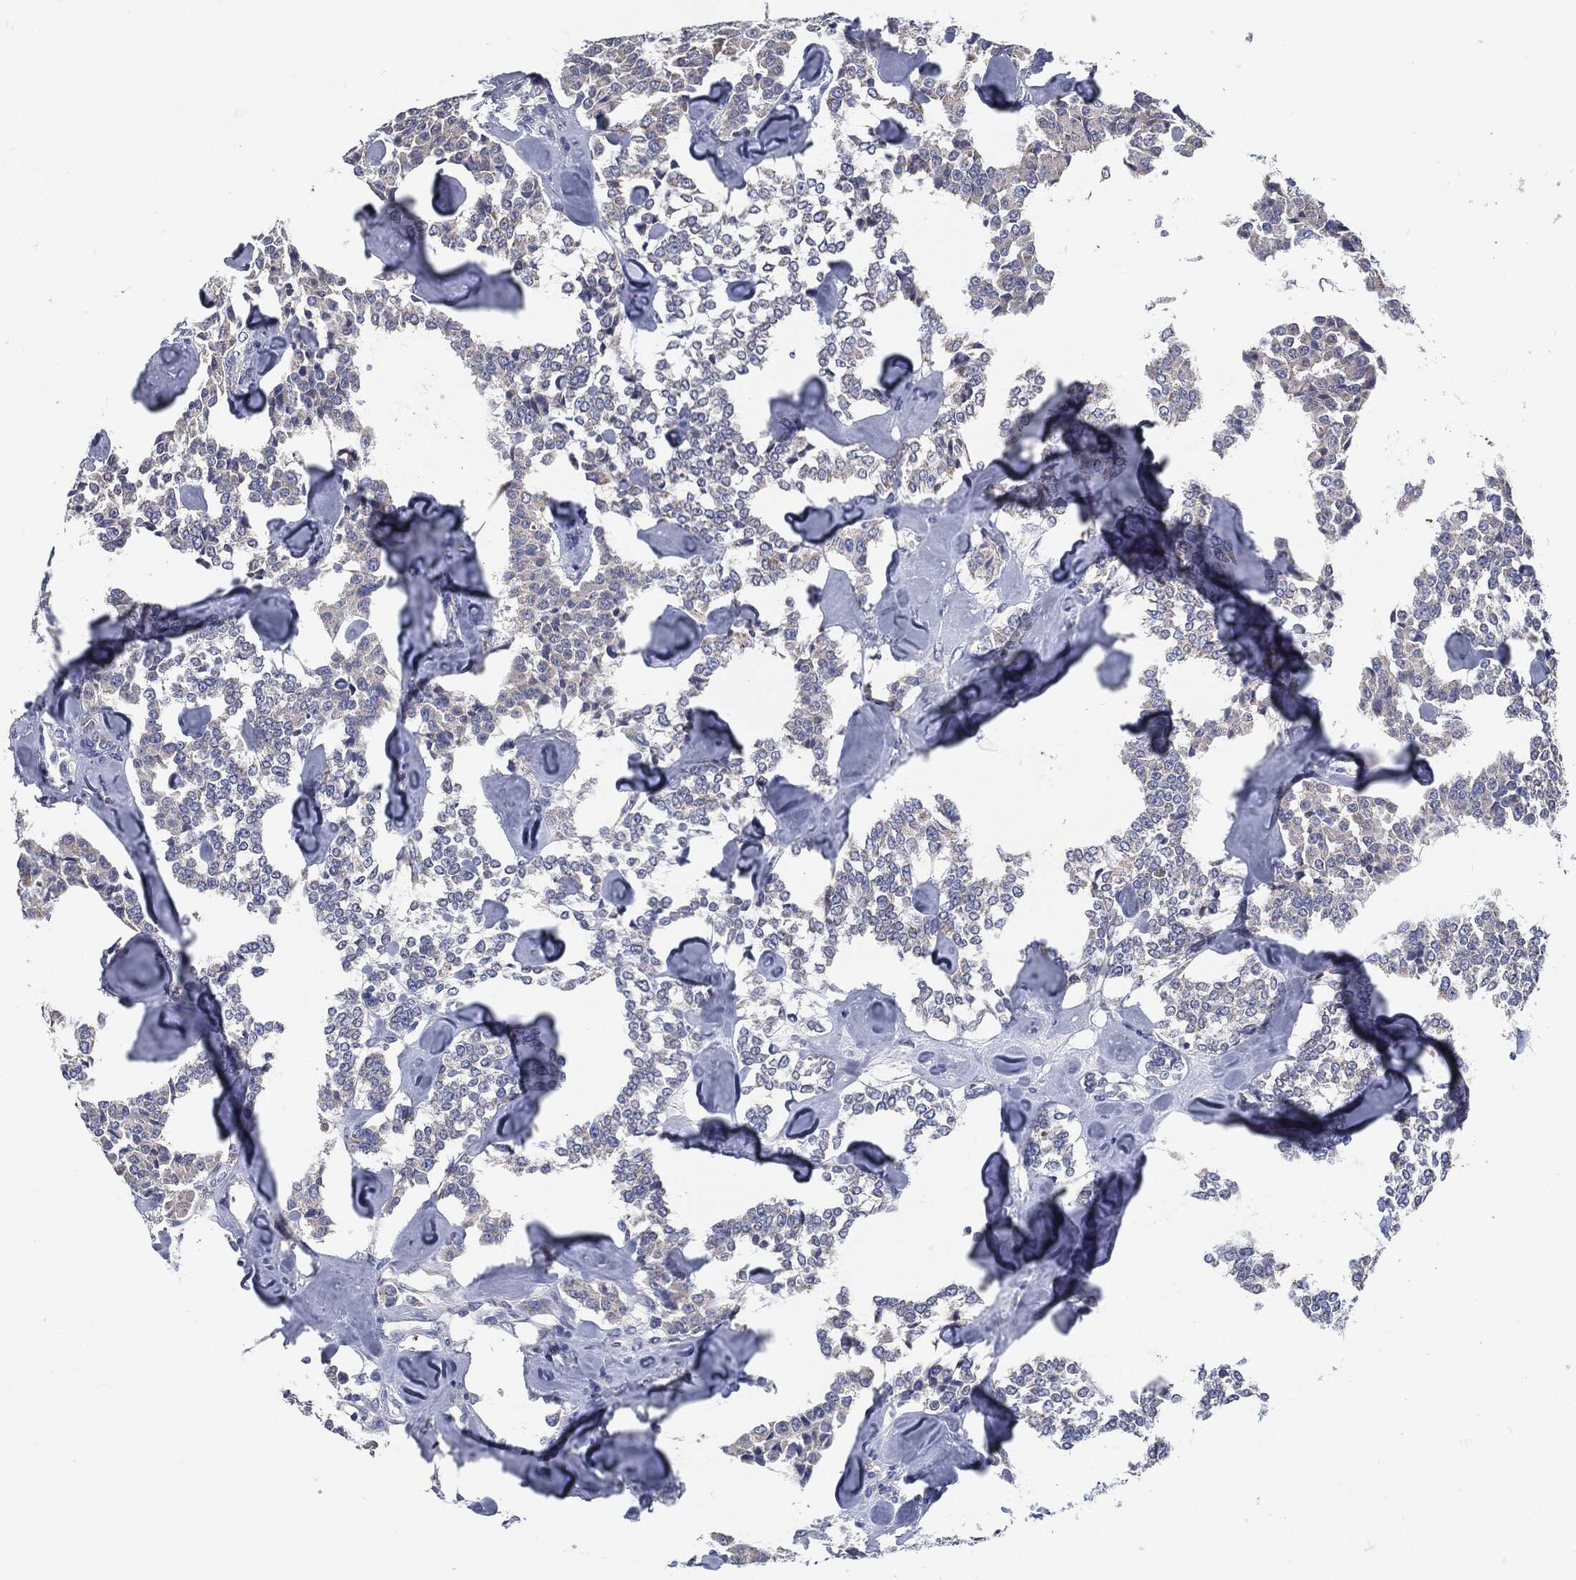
{"staining": {"intensity": "weak", "quantity": "<25%", "location": "cytoplasmic/membranous"}, "tissue": "carcinoid", "cell_type": "Tumor cells", "image_type": "cancer", "snomed": [{"axis": "morphology", "description": "Carcinoid, malignant, NOS"}, {"axis": "topography", "description": "Pancreas"}], "caption": "DAB (3,3'-diaminobenzidine) immunohistochemical staining of carcinoid exhibits no significant staining in tumor cells.", "gene": "SIGLEC9", "patient": {"sex": "male", "age": 41}}